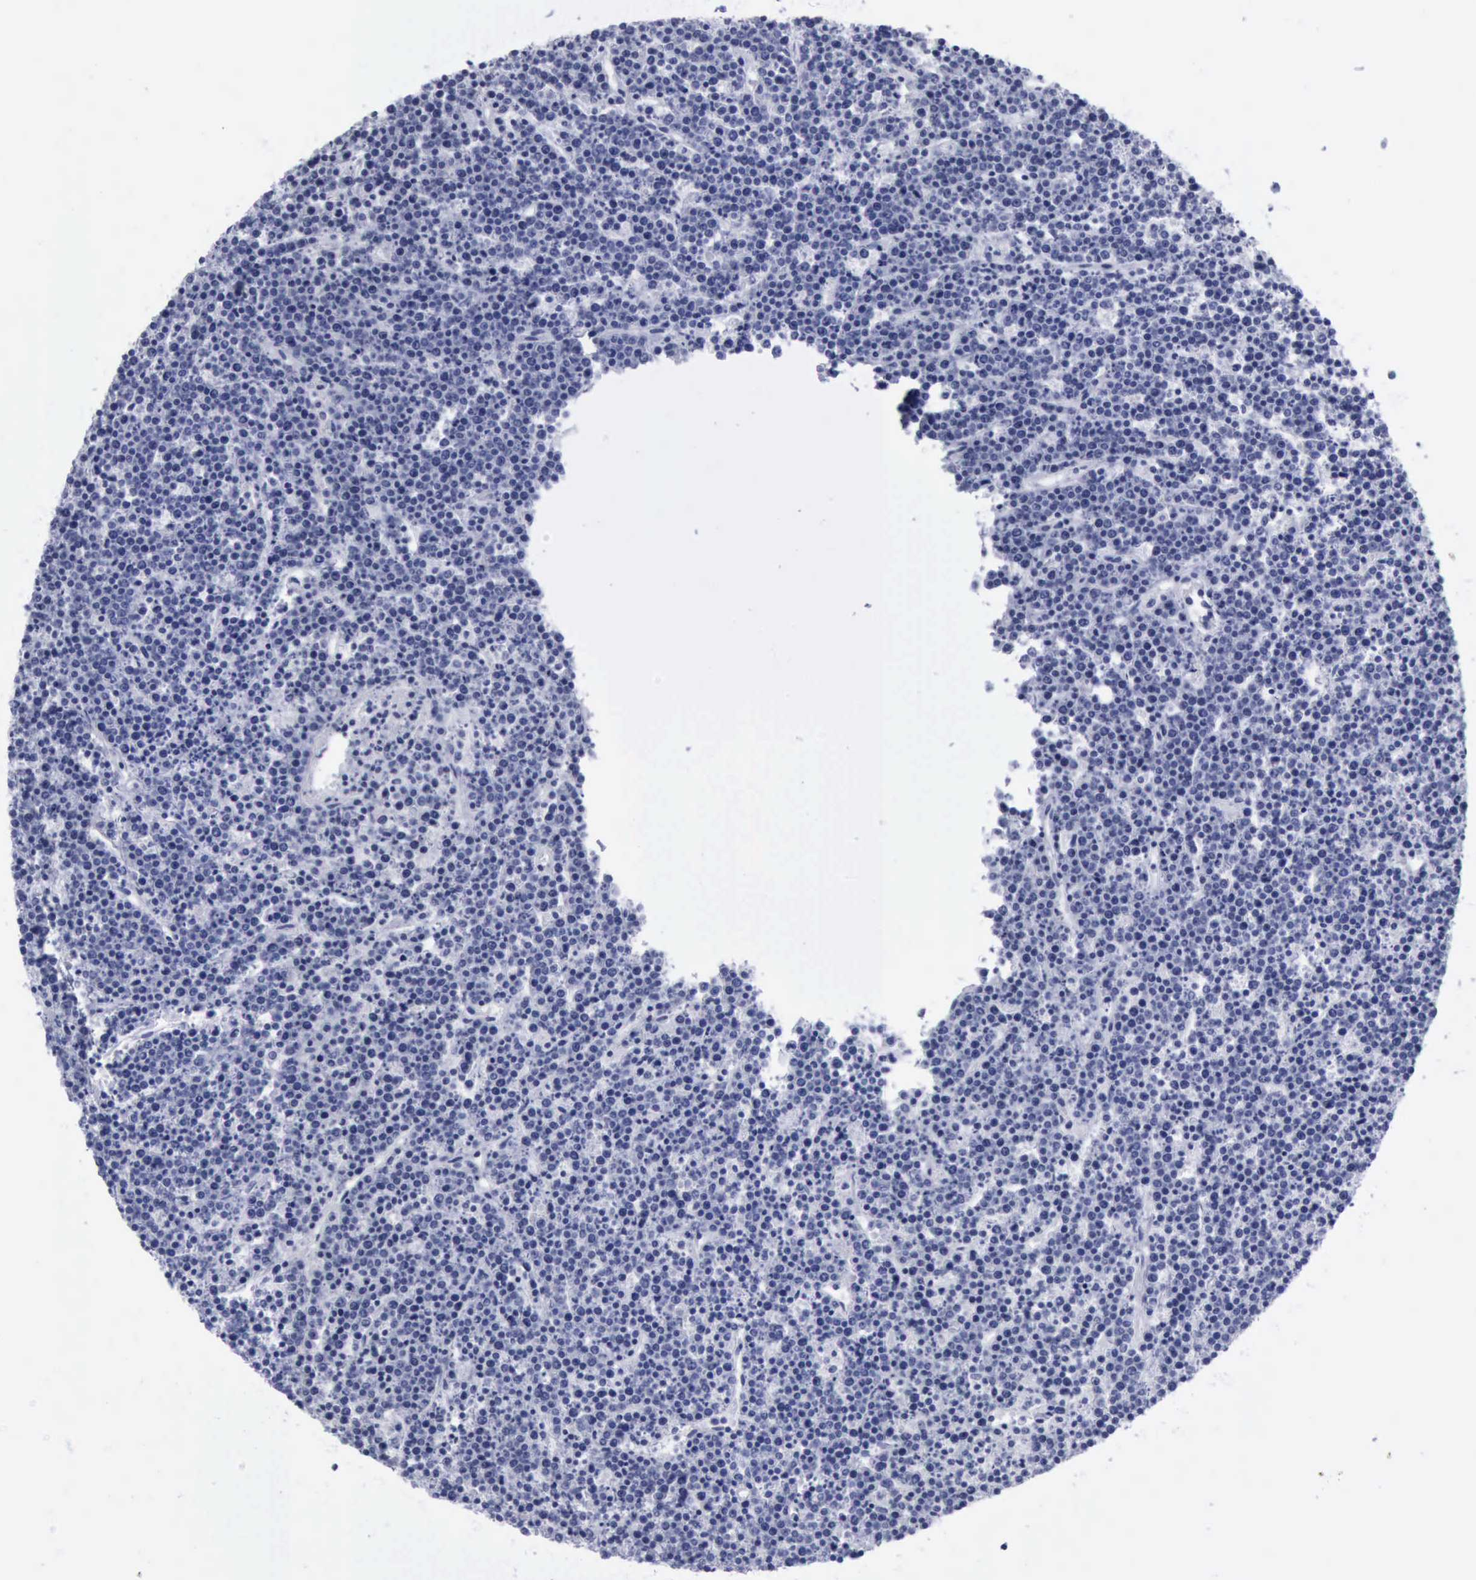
{"staining": {"intensity": "negative", "quantity": "none", "location": "none"}, "tissue": "lymphoma", "cell_type": "Tumor cells", "image_type": "cancer", "snomed": [{"axis": "morphology", "description": "Malignant lymphoma, non-Hodgkin's type, High grade"}, {"axis": "topography", "description": "Ovary"}], "caption": "High magnification brightfield microscopy of malignant lymphoma, non-Hodgkin's type (high-grade) stained with DAB (3,3'-diaminobenzidine) (brown) and counterstained with hematoxylin (blue): tumor cells show no significant staining. (Brightfield microscopy of DAB IHC at high magnification).", "gene": "KRT13", "patient": {"sex": "female", "age": 56}}